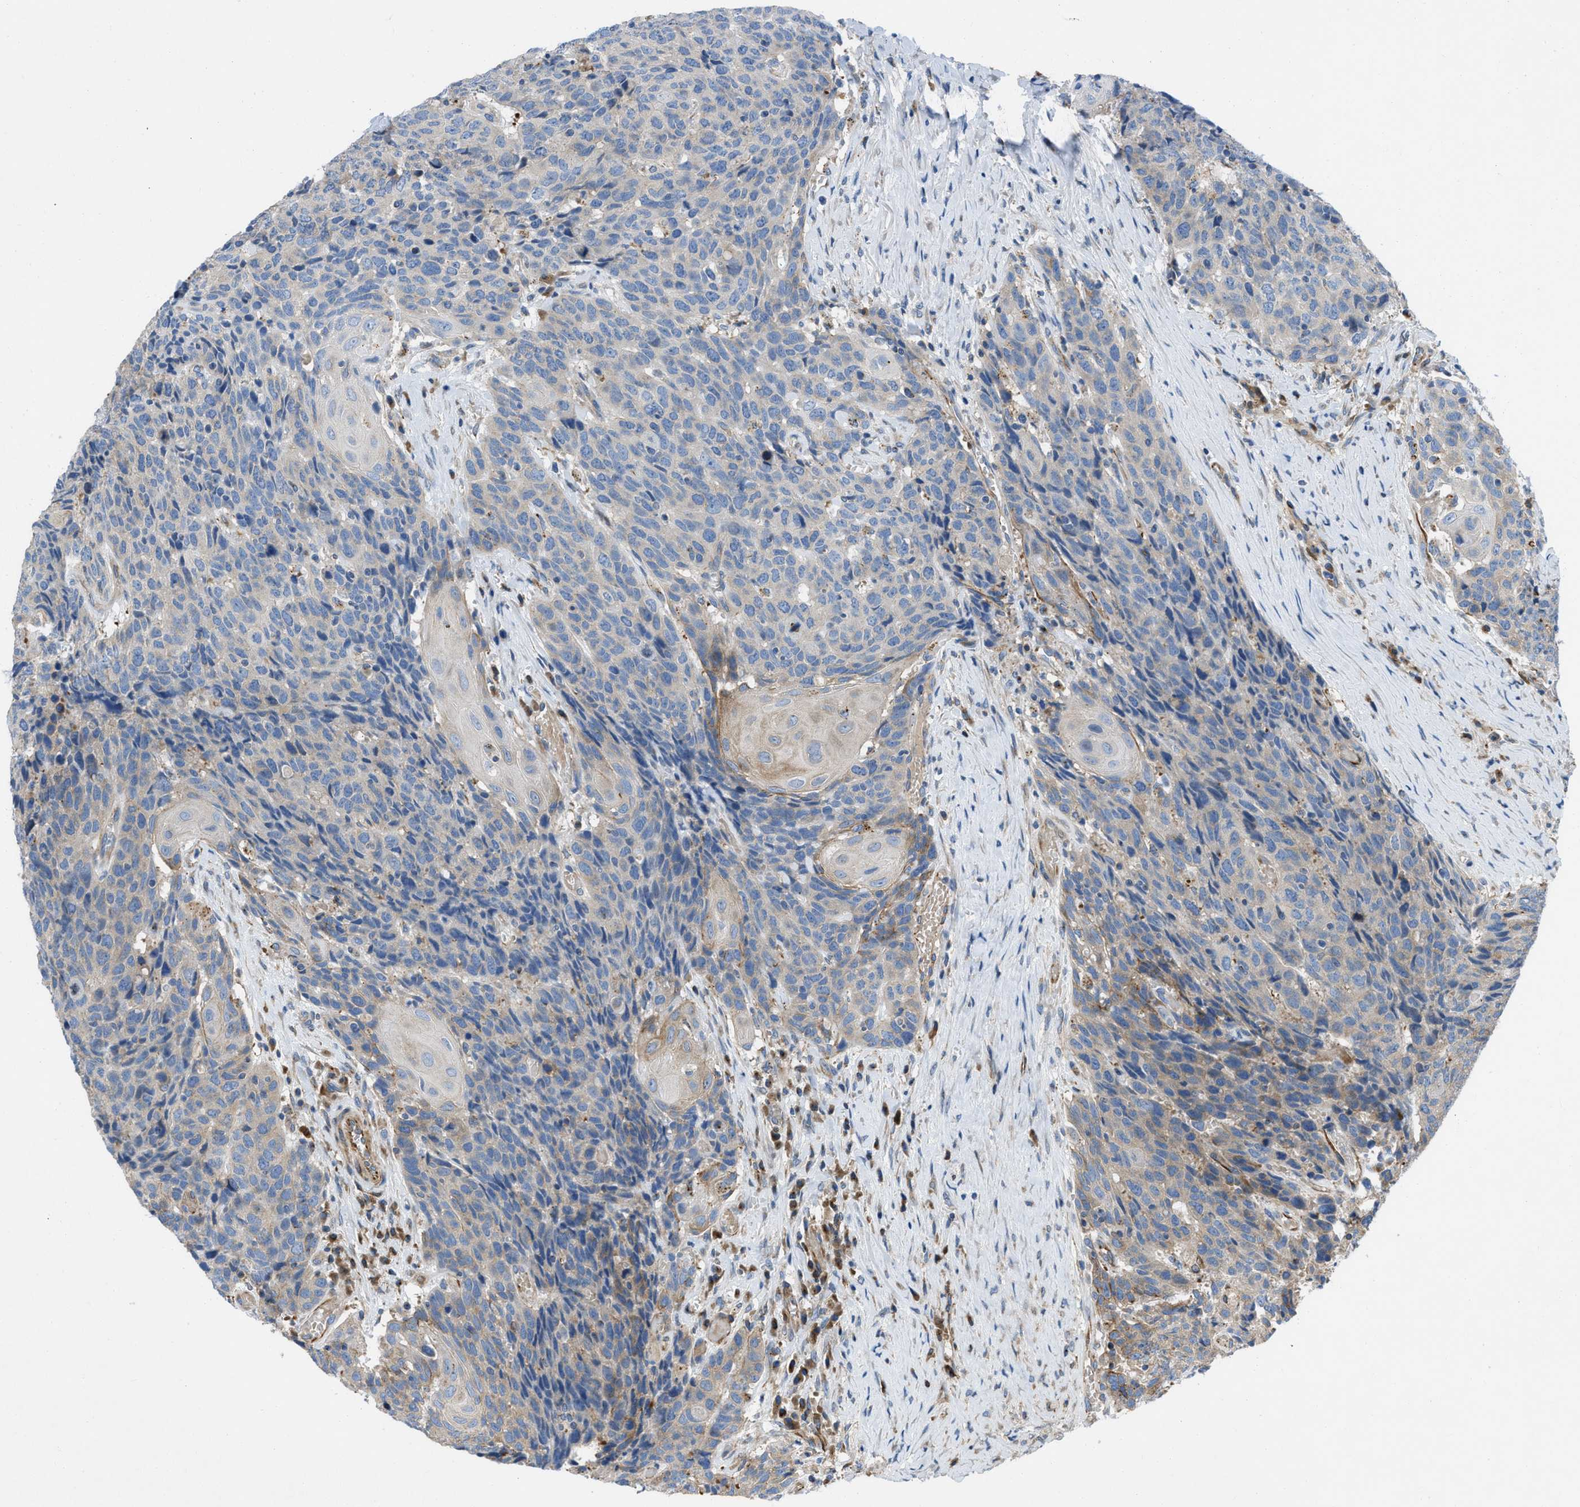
{"staining": {"intensity": "moderate", "quantity": "<25%", "location": "cytoplasmic/membranous"}, "tissue": "head and neck cancer", "cell_type": "Tumor cells", "image_type": "cancer", "snomed": [{"axis": "morphology", "description": "Squamous cell carcinoma, NOS"}, {"axis": "topography", "description": "Head-Neck"}], "caption": "Brown immunohistochemical staining in human head and neck cancer reveals moderate cytoplasmic/membranous expression in approximately <25% of tumor cells.", "gene": "TMEM248", "patient": {"sex": "male", "age": 66}}